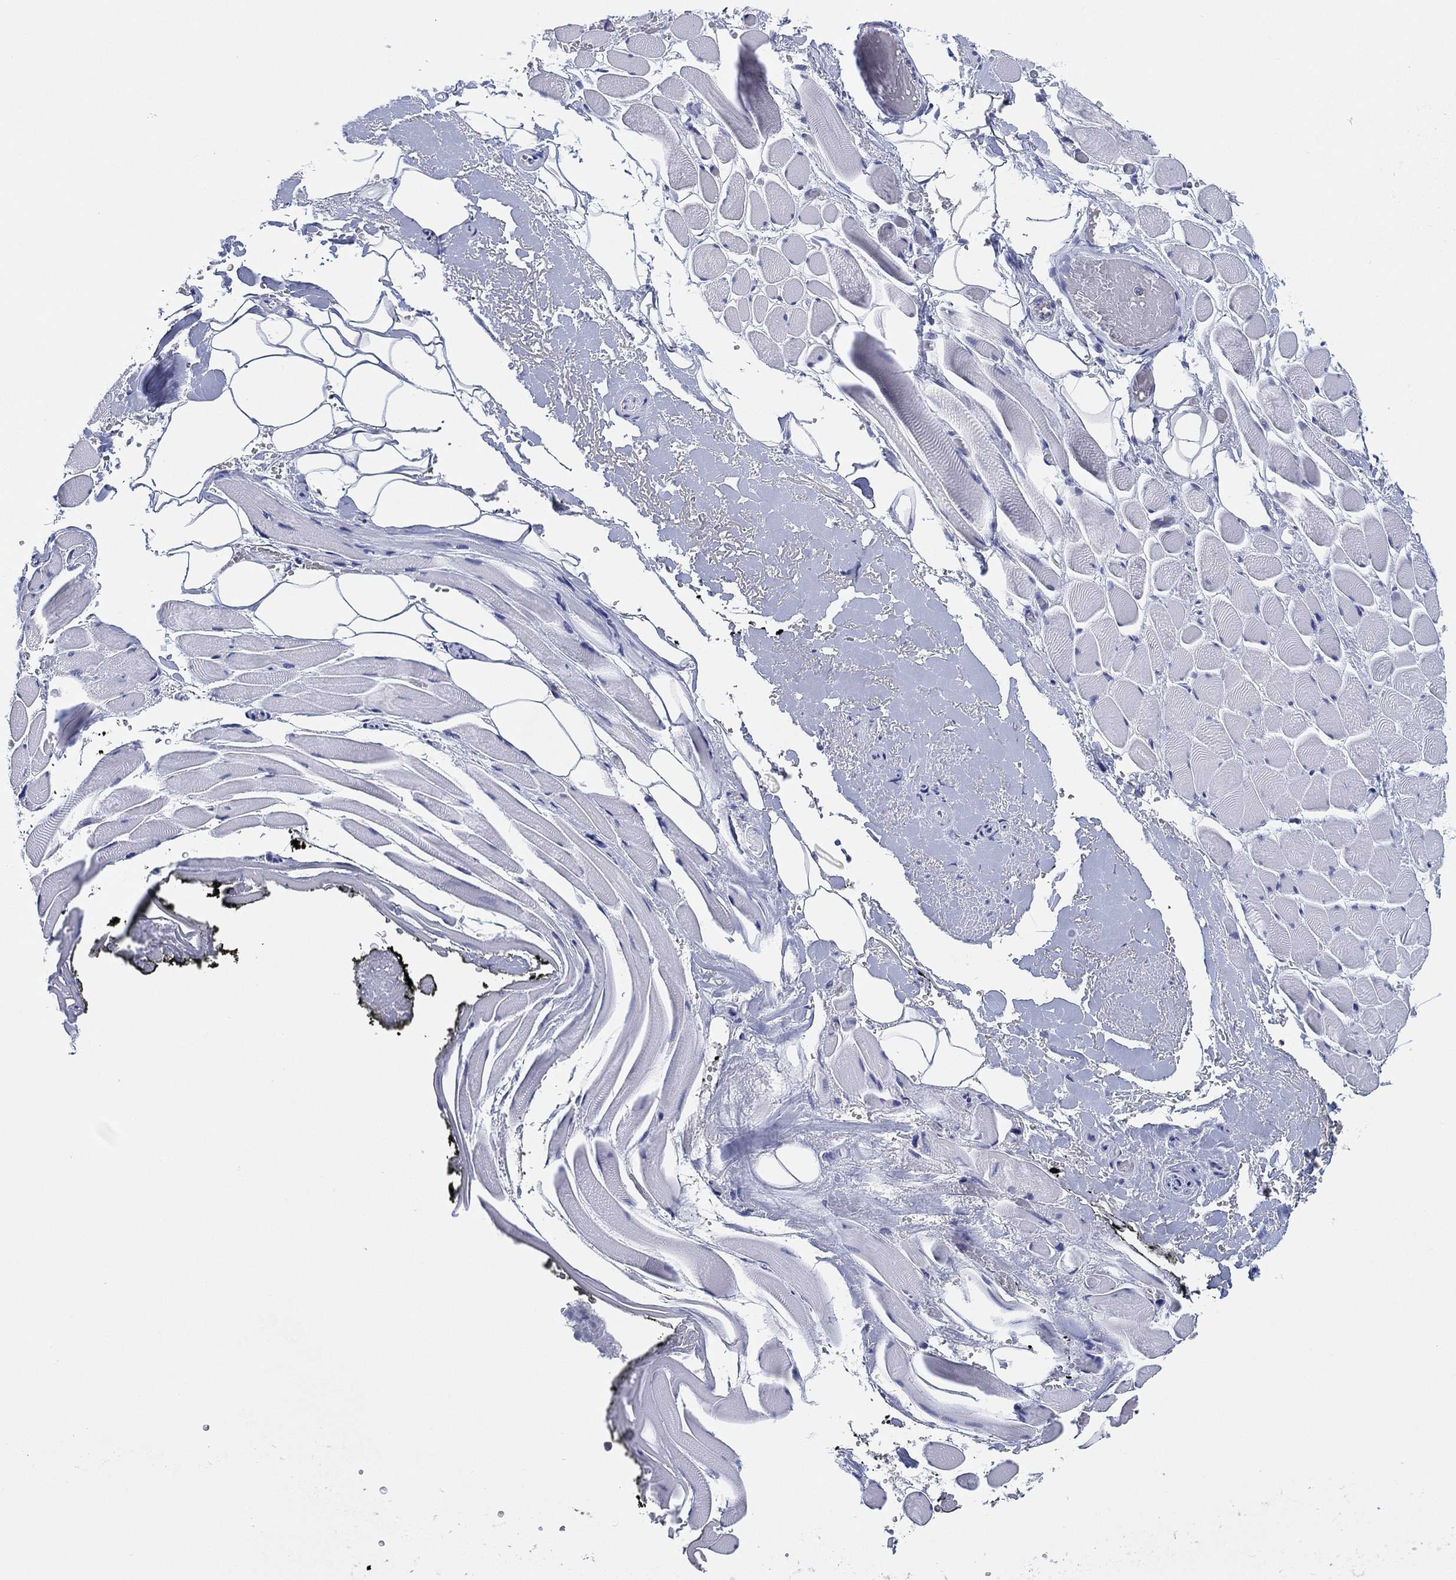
{"staining": {"intensity": "negative", "quantity": "none", "location": "none"}, "tissue": "adipose tissue", "cell_type": "Adipocytes", "image_type": "normal", "snomed": [{"axis": "morphology", "description": "Normal tissue, NOS"}, {"axis": "topography", "description": "Anal"}, {"axis": "topography", "description": "Peripheral nerve tissue"}], "caption": "Adipocytes are negative for brown protein staining in normal adipose tissue. The staining was performed using DAB (3,3'-diaminobenzidine) to visualize the protein expression in brown, while the nuclei were stained in blue with hematoxylin (Magnification: 20x).", "gene": "SLC9C2", "patient": {"sex": "male", "age": 53}}